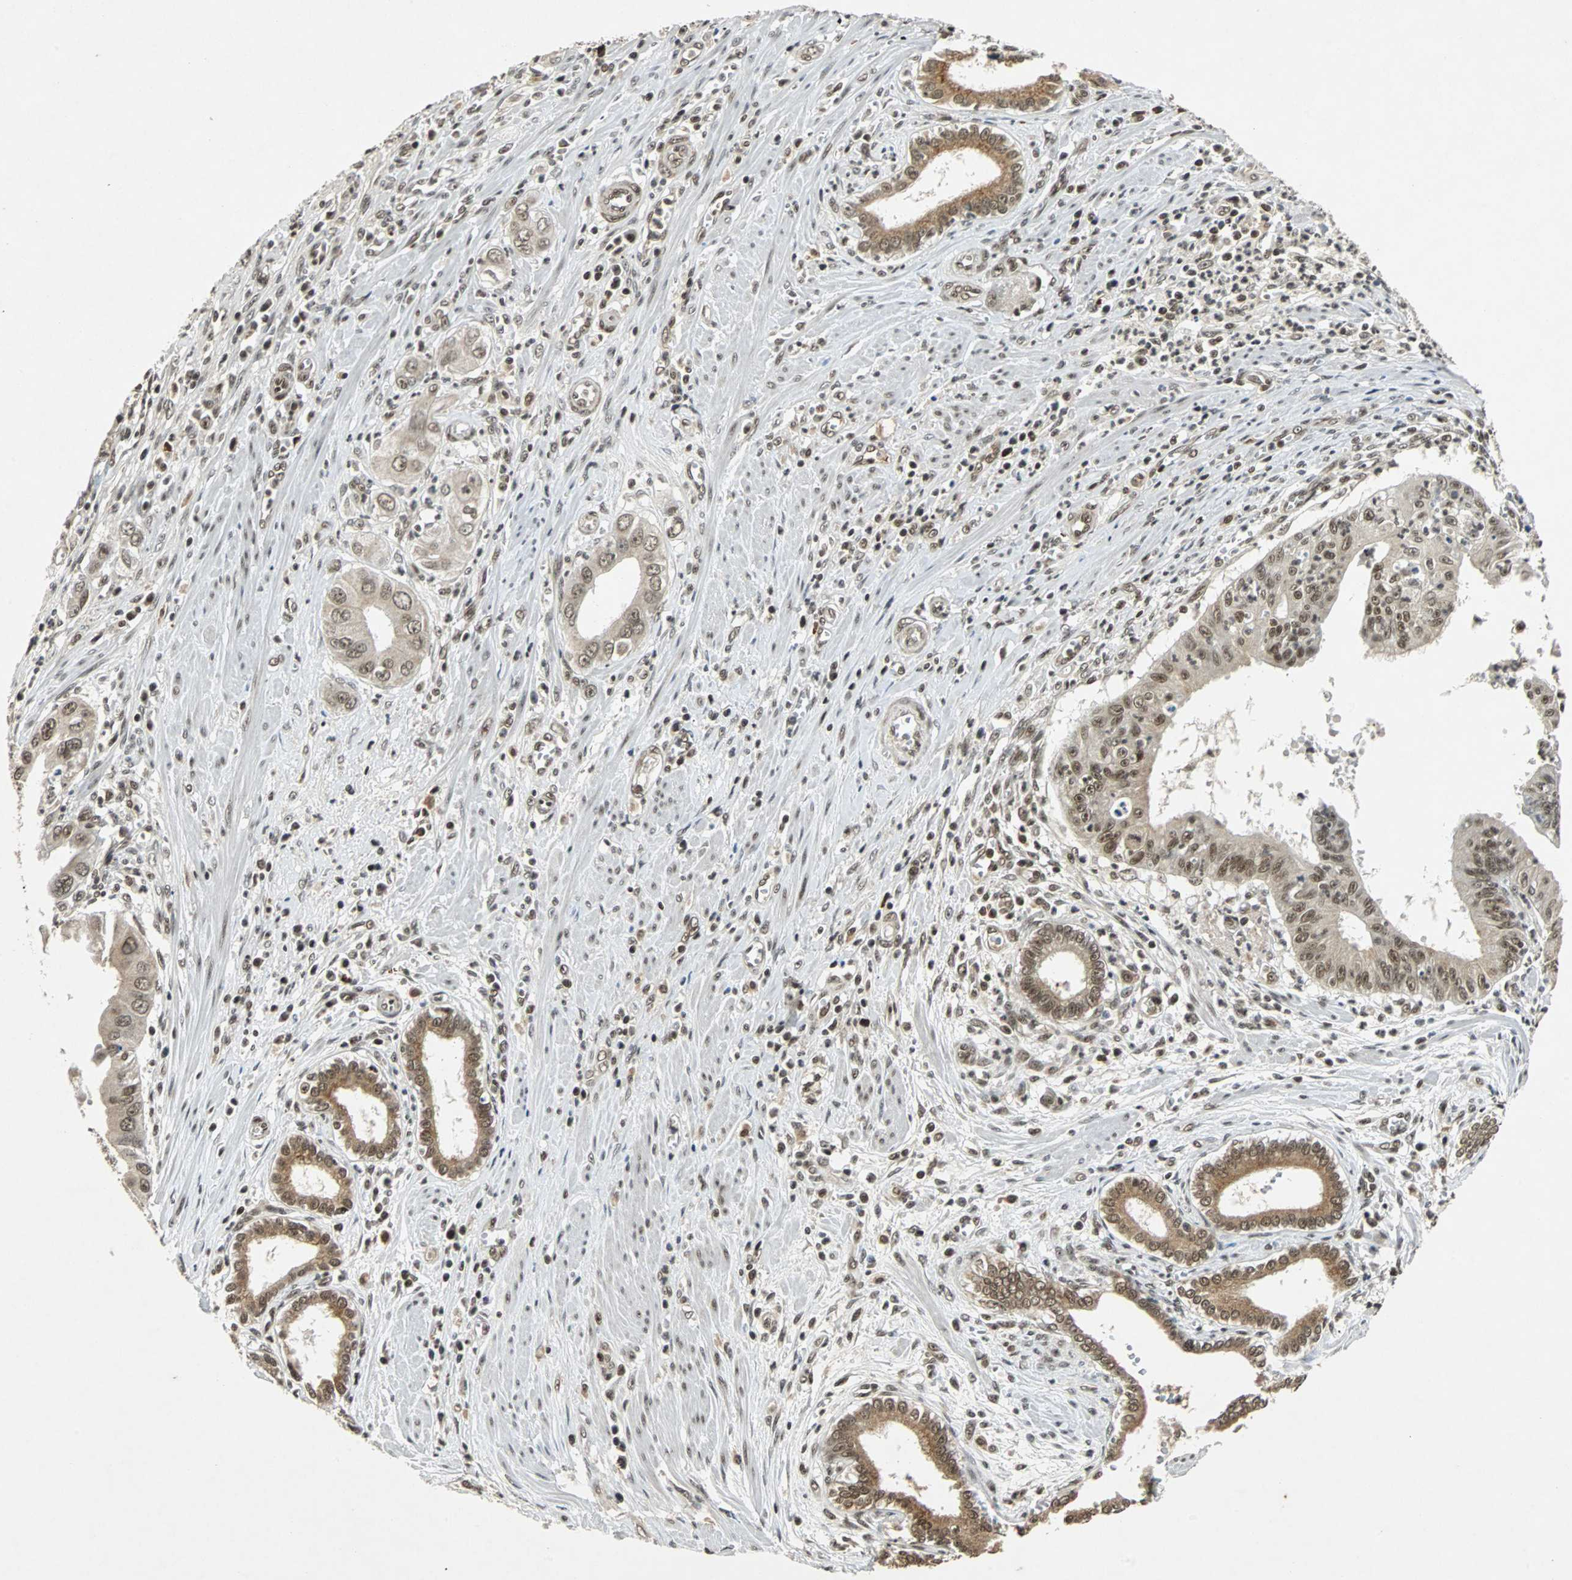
{"staining": {"intensity": "moderate", "quantity": ">75%", "location": "nuclear"}, "tissue": "pancreatic cancer", "cell_type": "Tumor cells", "image_type": "cancer", "snomed": [{"axis": "morphology", "description": "Normal tissue, NOS"}, {"axis": "topography", "description": "Lymph node"}], "caption": "IHC of pancreatic cancer reveals medium levels of moderate nuclear positivity in approximately >75% of tumor cells.", "gene": "TAF5", "patient": {"sex": "male", "age": 50}}